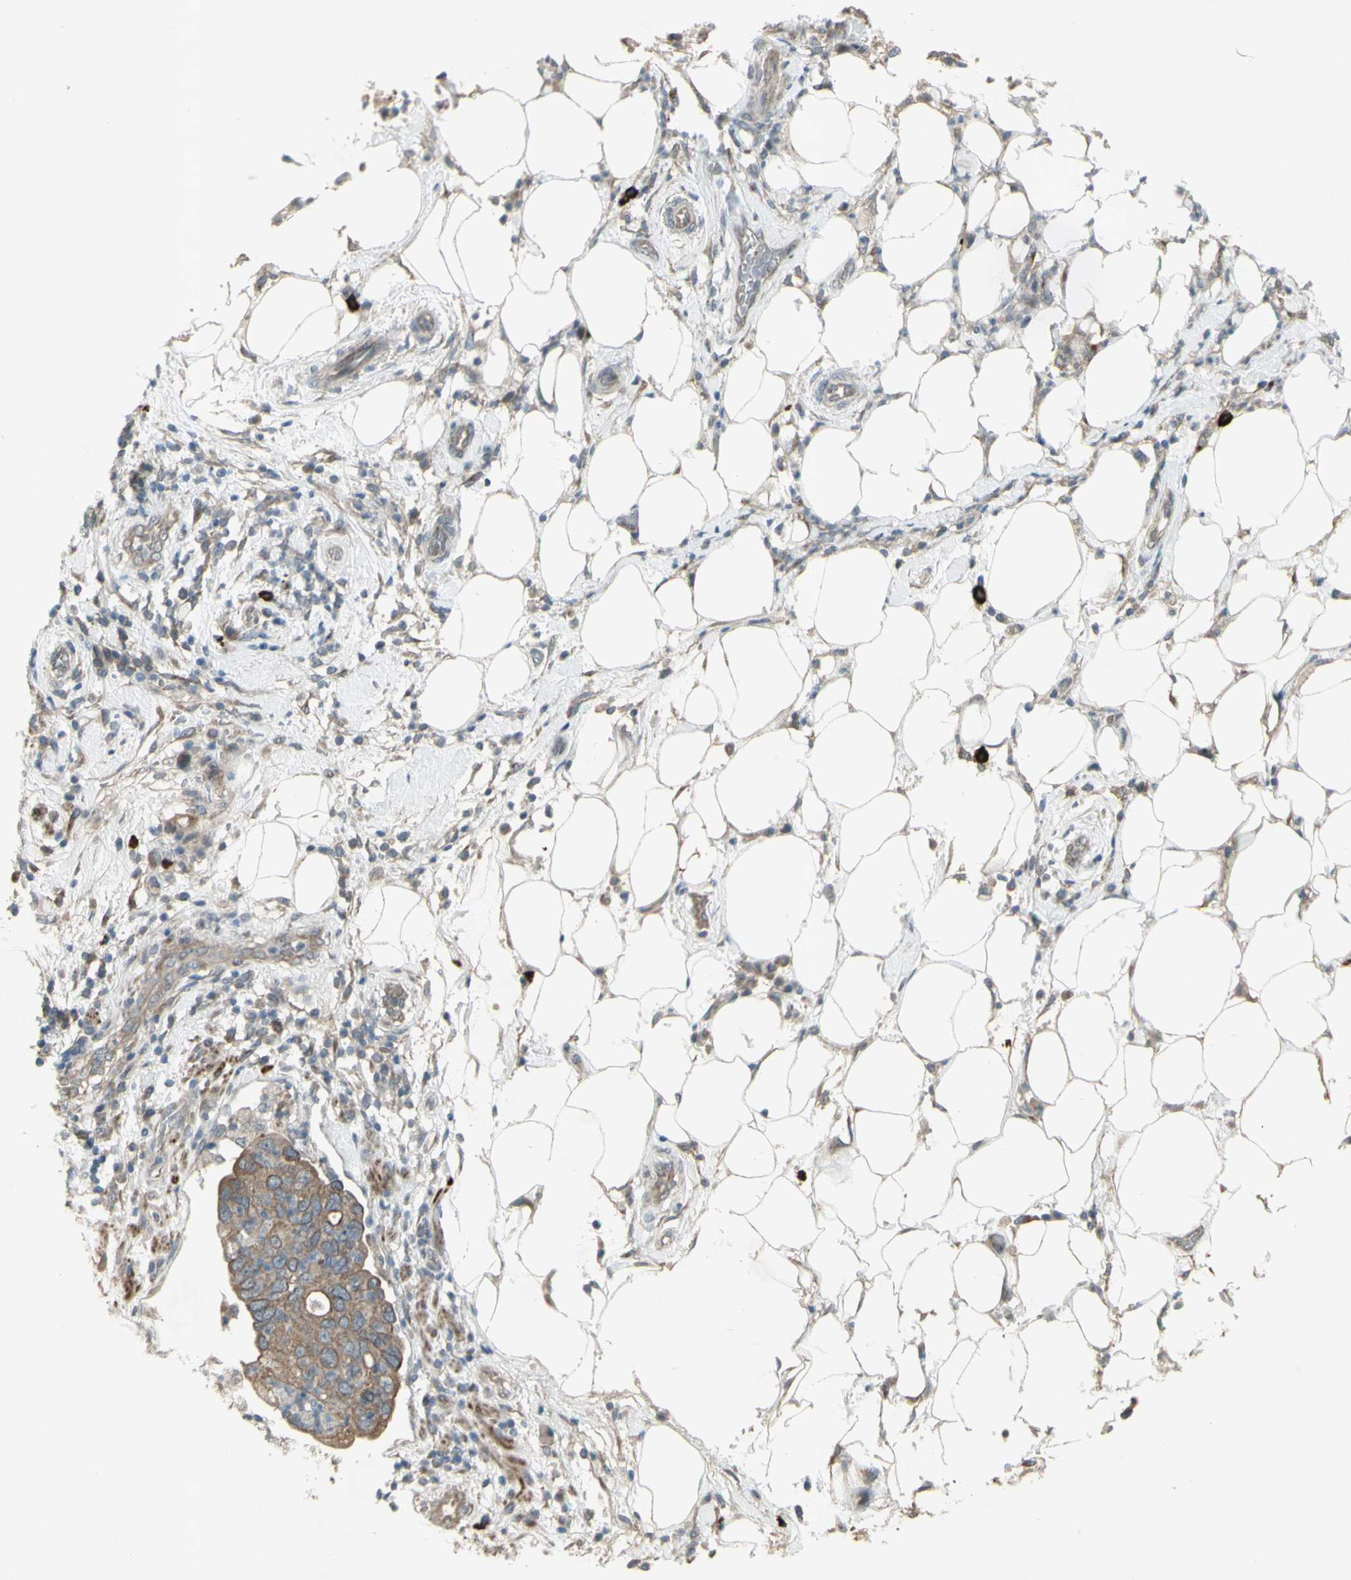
{"staining": {"intensity": "moderate", "quantity": ">75%", "location": "cytoplasmic/membranous"}, "tissue": "pancreatic cancer", "cell_type": "Tumor cells", "image_type": "cancer", "snomed": [{"axis": "morphology", "description": "Adenocarcinoma, NOS"}, {"axis": "topography", "description": "Pancreas"}], "caption": "Pancreatic adenocarcinoma stained with a brown dye reveals moderate cytoplasmic/membranous positive expression in about >75% of tumor cells.", "gene": "GRAMD1B", "patient": {"sex": "female", "age": 71}}